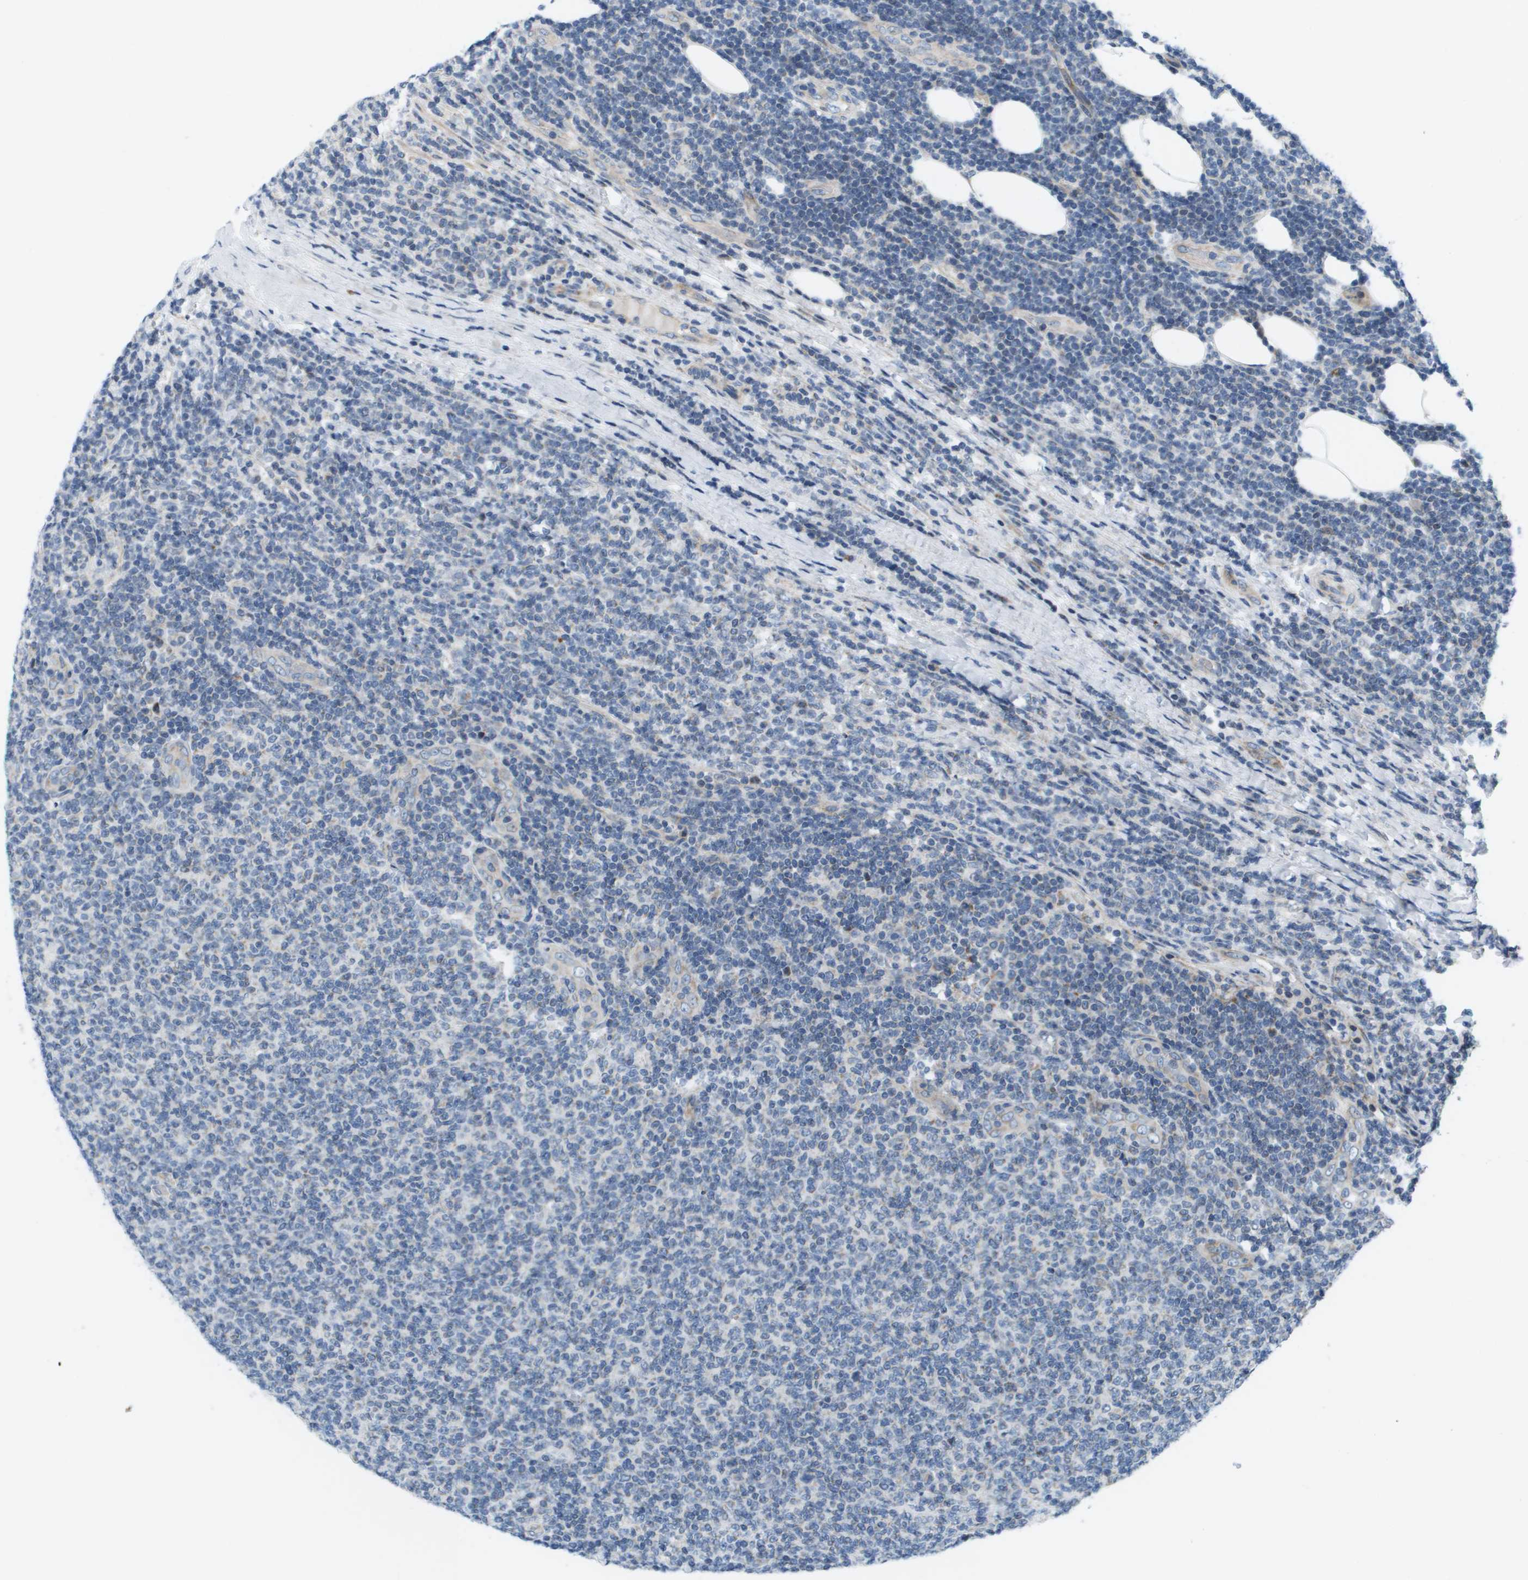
{"staining": {"intensity": "negative", "quantity": "none", "location": "none"}, "tissue": "lymphoma", "cell_type": "Tumor cells", "image_type": "cancer", "snomed": [{"axis": "morphology", "description": "Malignant lymphoma, non-Hodgkin's type, Low grade"}, {"axis": "topography", "description": "Lymph node"}], "caption": "A histopathology image of lymphoma stained for a protein demonstrates no brown staining in tumor cells. Nuclei are stained in blue.", "gene": "KRT23", "patient": {"sex": "male", "age": 66}}